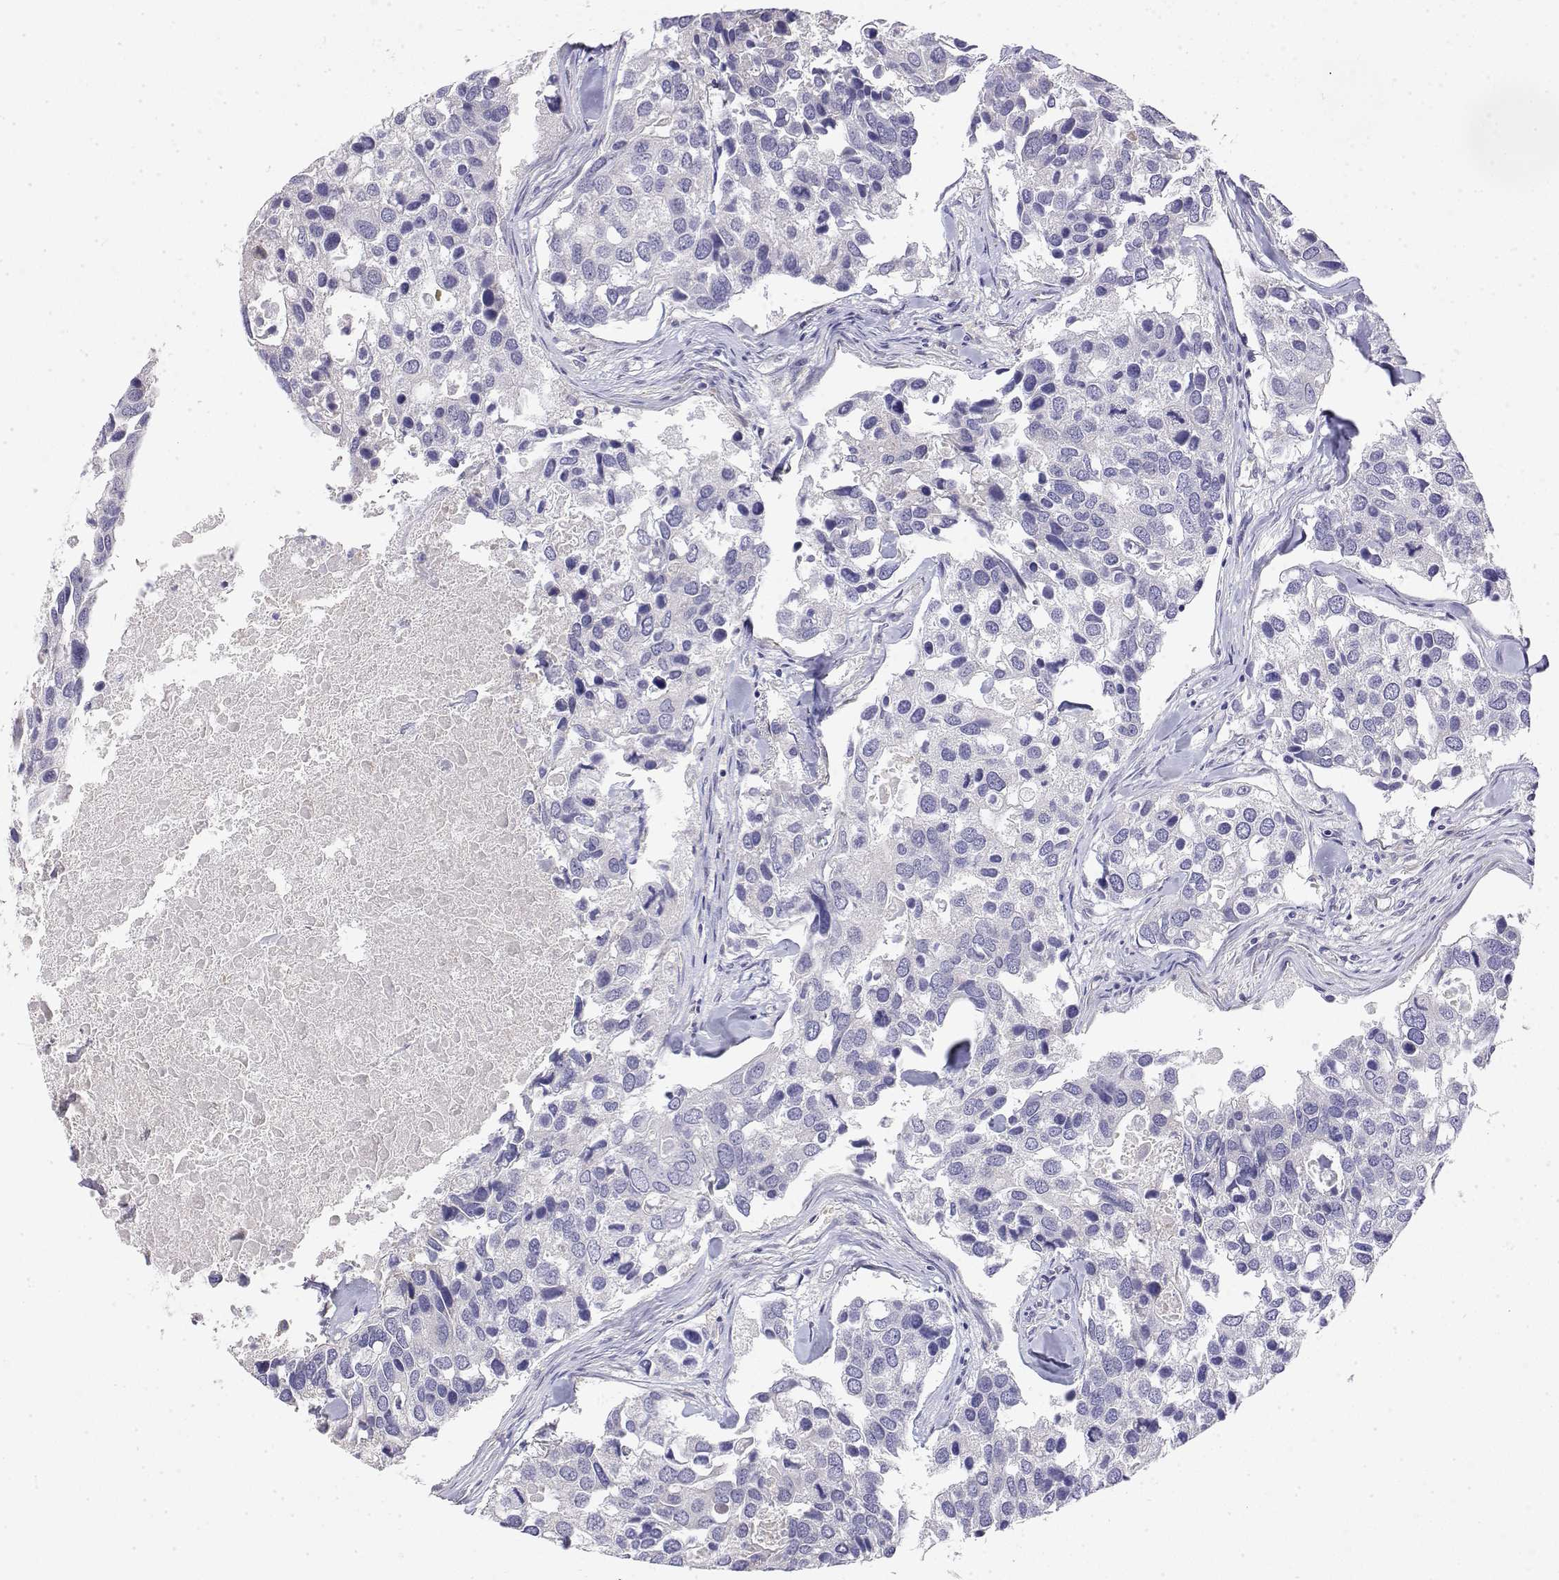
{"staining": {"intensity": "negative", "quantity": "none", "location": "none"}, "tissue": "breast cancer", "cell_type": "Tumor cells", "image_type": "cancer", "snomed": [{"axis": "morphology", "description": "Duct carcinoma"}, {"axis": "topography", "description": "Breast"}], "caption": "A high-resolution photomicrograph shows immunohistochemistry staining of breast invasive ductal carcinoma, which displays no significant expression in tumor cells.", "gene": "LY6D", "patient": {"sex": "female", "age": 83}}